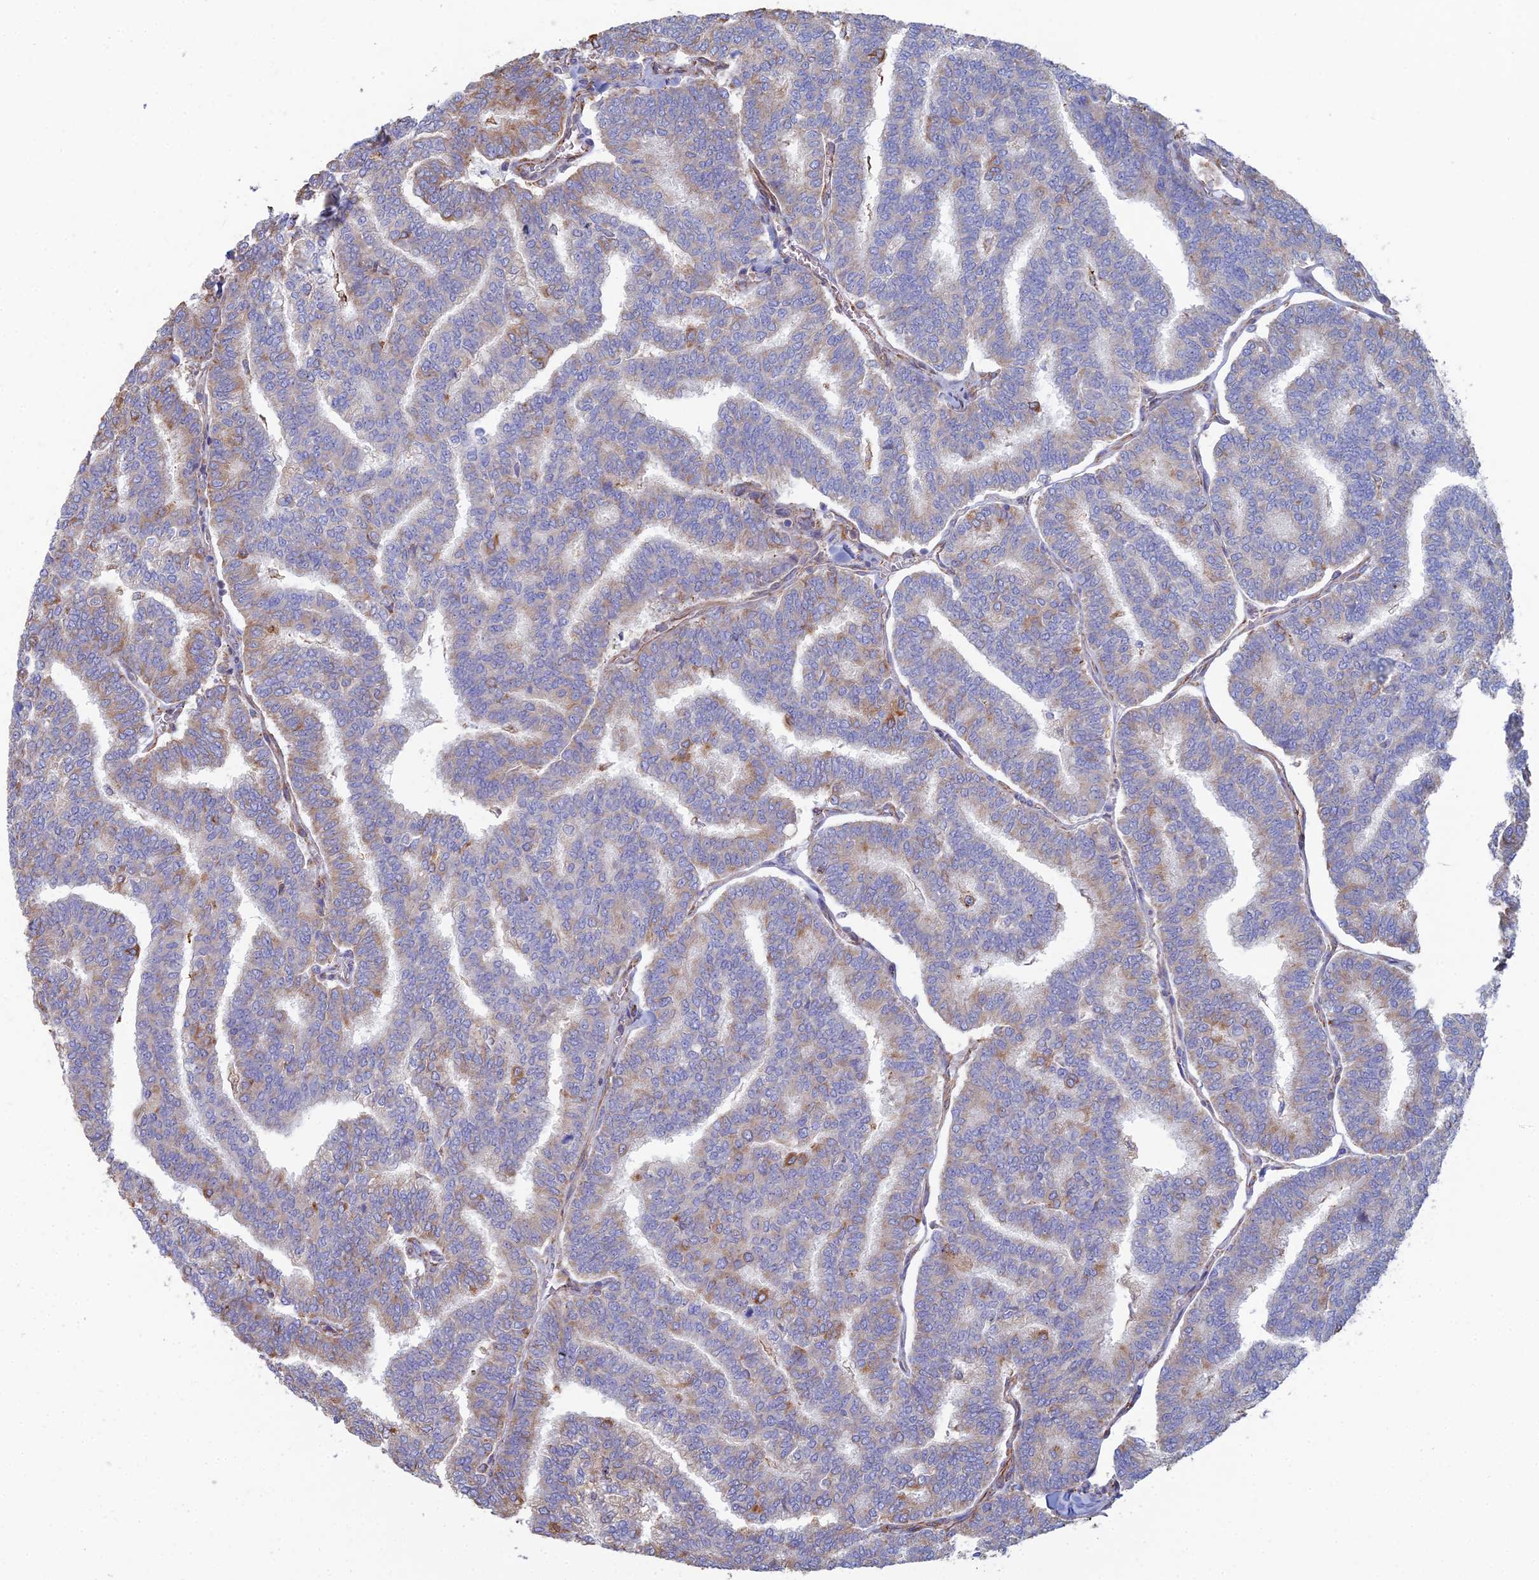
{"staining": {"intensity": "moderate", "quantity": "<25%", "location": "cytoplasmic/membranous"}, "tissue": "thyroid cancer", "cell_type": "Tumor cells", "image_type": "cancer", "snomed": [{"axis": "morphology", "description": "Papillary adenocarcinoma, NOS"}, {"axis": "topography", "description": "Thyroid gland"}], "caption": "High-power microscopy captured an immunohistochemistry histopathology image of thyroid cancer, revealing moderate cytoplasmic/membranous expression in about <25% of tumor cells. (DAB IHC, brown staining for protein, blue staining for nuclei).", "gene": "CLVS2", "patient": {"sex": "female", "age": 35}}